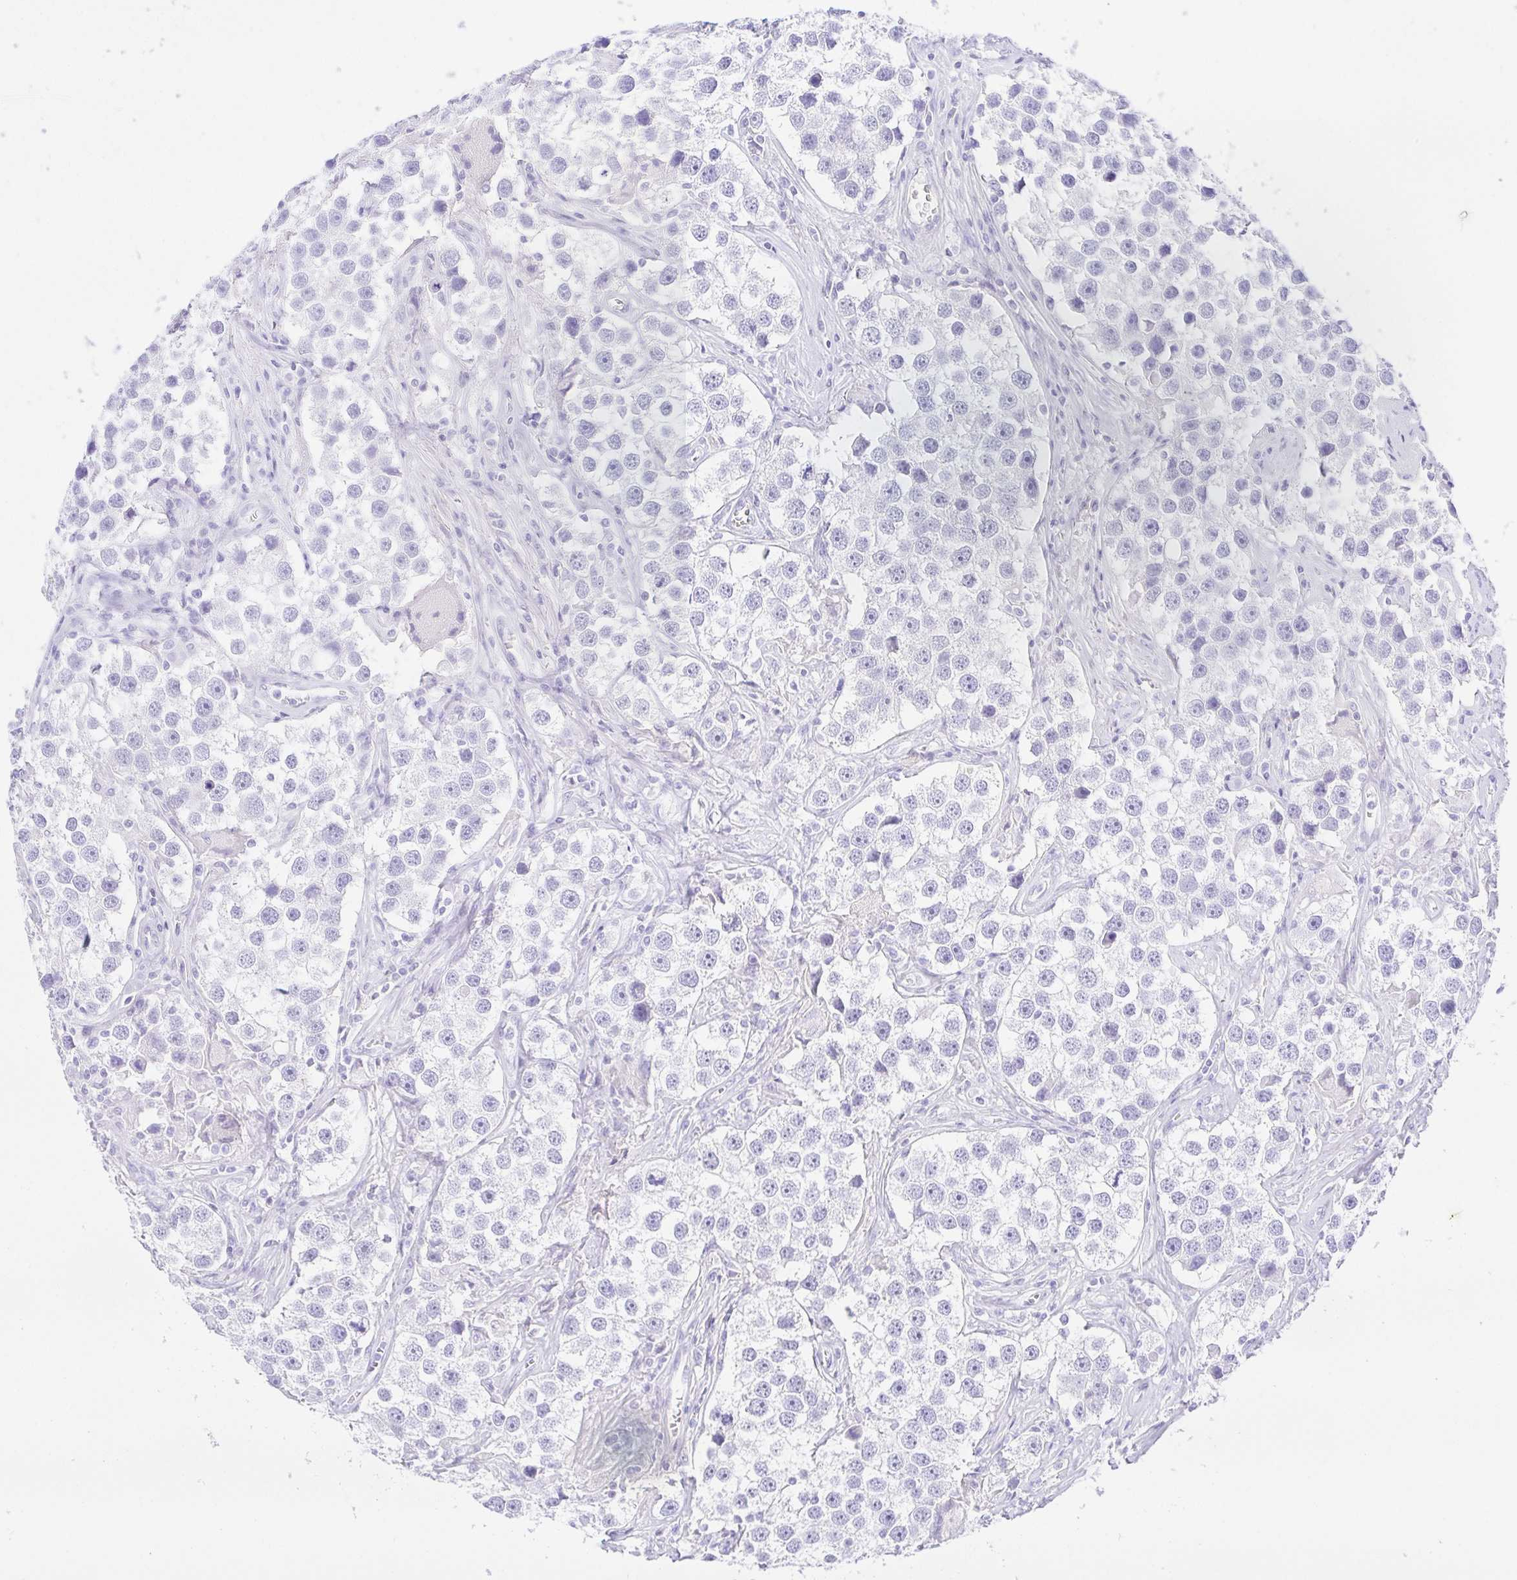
{"staining": {"intensity": "negative", "quantity": "none", "location": "none"}, "tissue": "testis cancer", "cell_type": "Tumor cells", "image_type": "cancer", "snomed": [{"axis": "morphology", "description": "Seminoma, NOS"}, {"axis": "topography", "description": "Testis"}], "caption": "The micrograph reveals no significant expression in tumor cells of seminoma (testis).", "gene": "PAX8", "patient": {"sex": "male", "age": 49}}